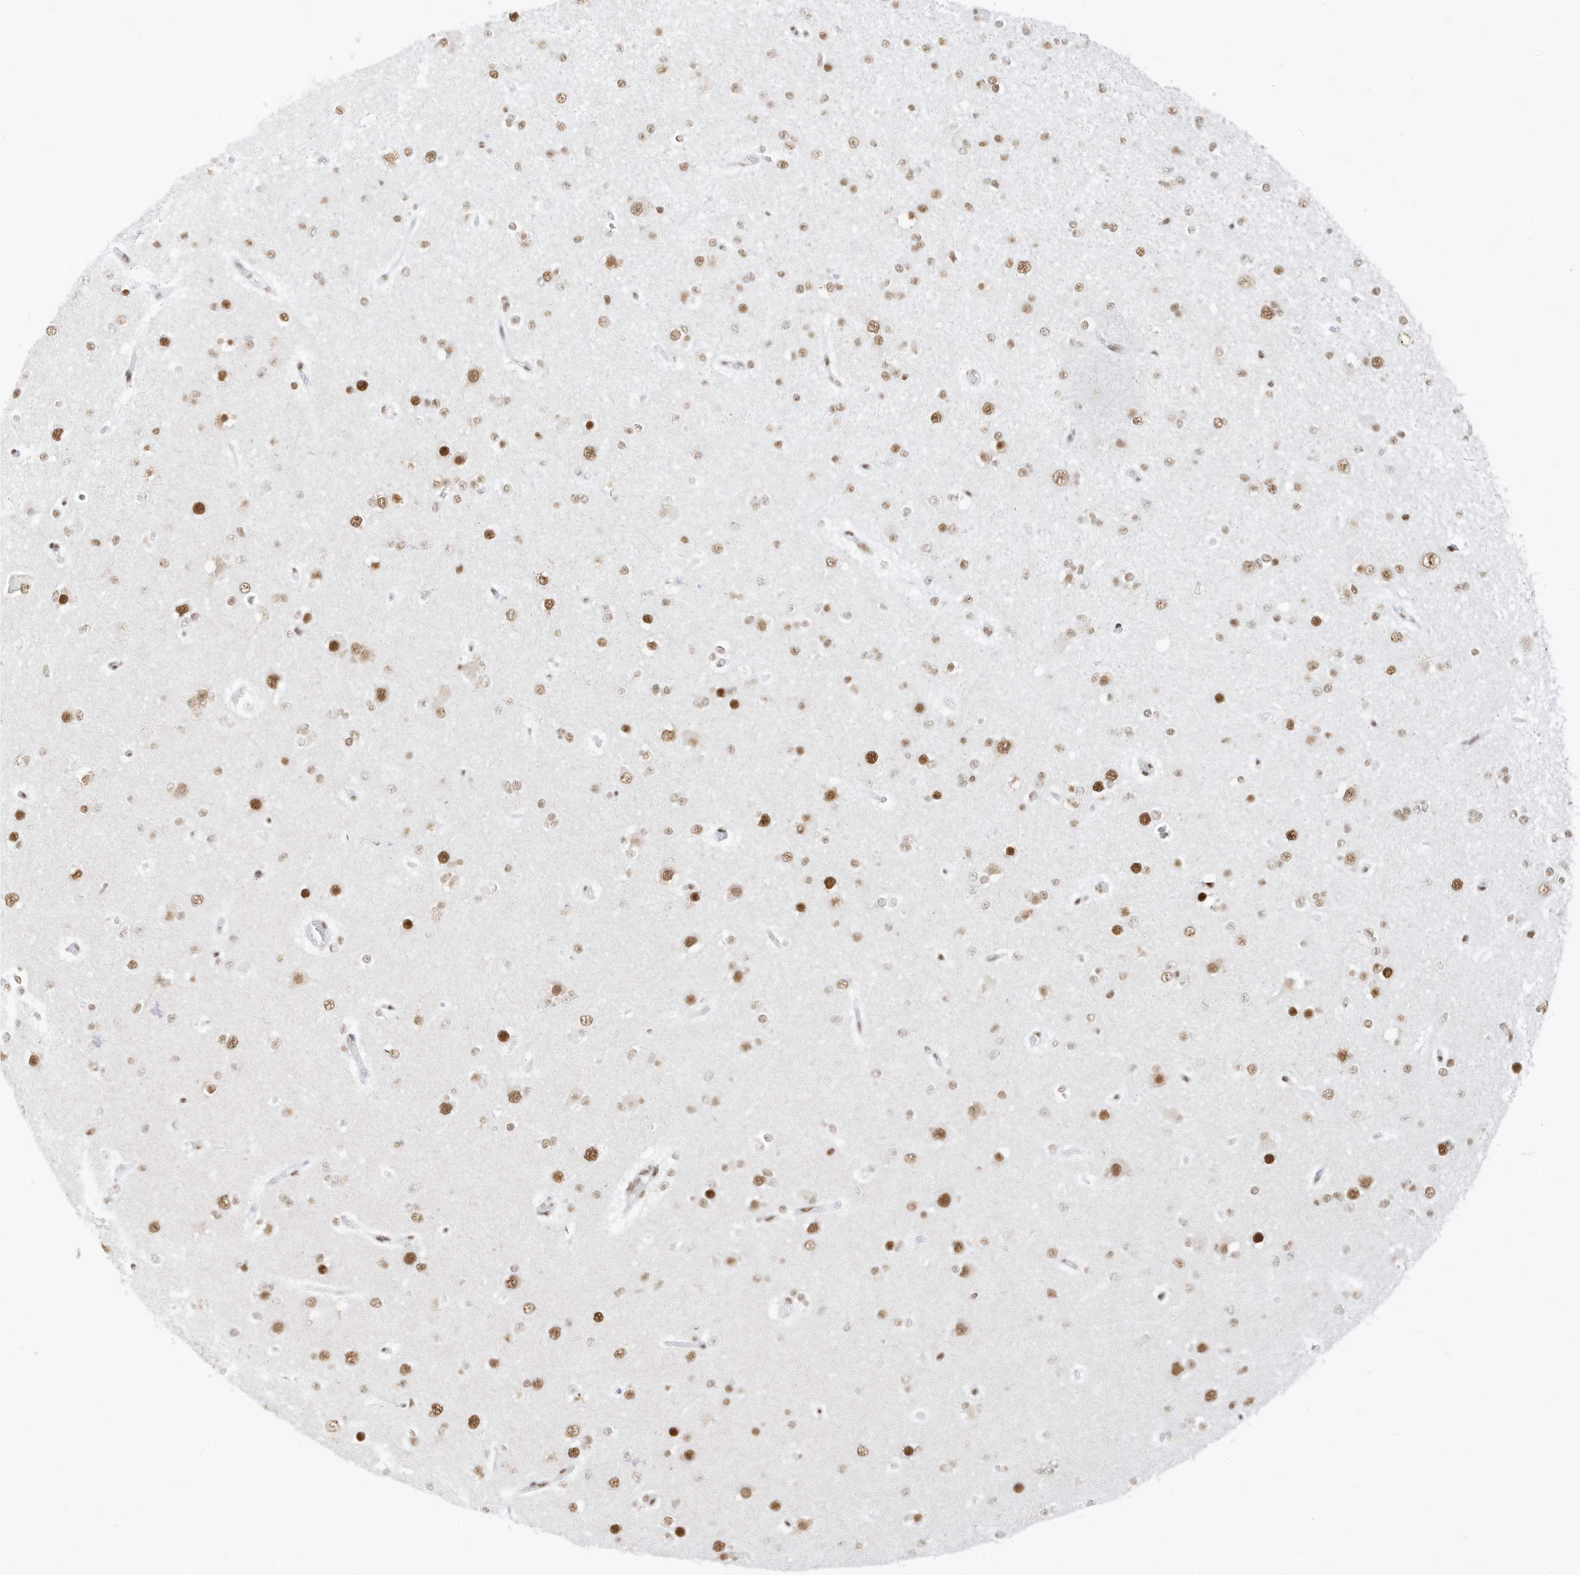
{"staining": {"intensity": "moderate", "quantity": ">75%", "location": "nuclear"}, "tissue": "glioma", "cell_type": "Tumor cells", "image_type": "cancer", "snomed": [{"axis": "morphology", "description": "Glioma, malignant, Low grade"}, {"axis": "topography", "description": "Brain"}], "caption": "Glioma stained with a brown dye reveals moderate nuclear positive positivity in about >75% of tumor cells.", "gene": "SMARCA2", "patient": {"sex": "female", "age": 22}}